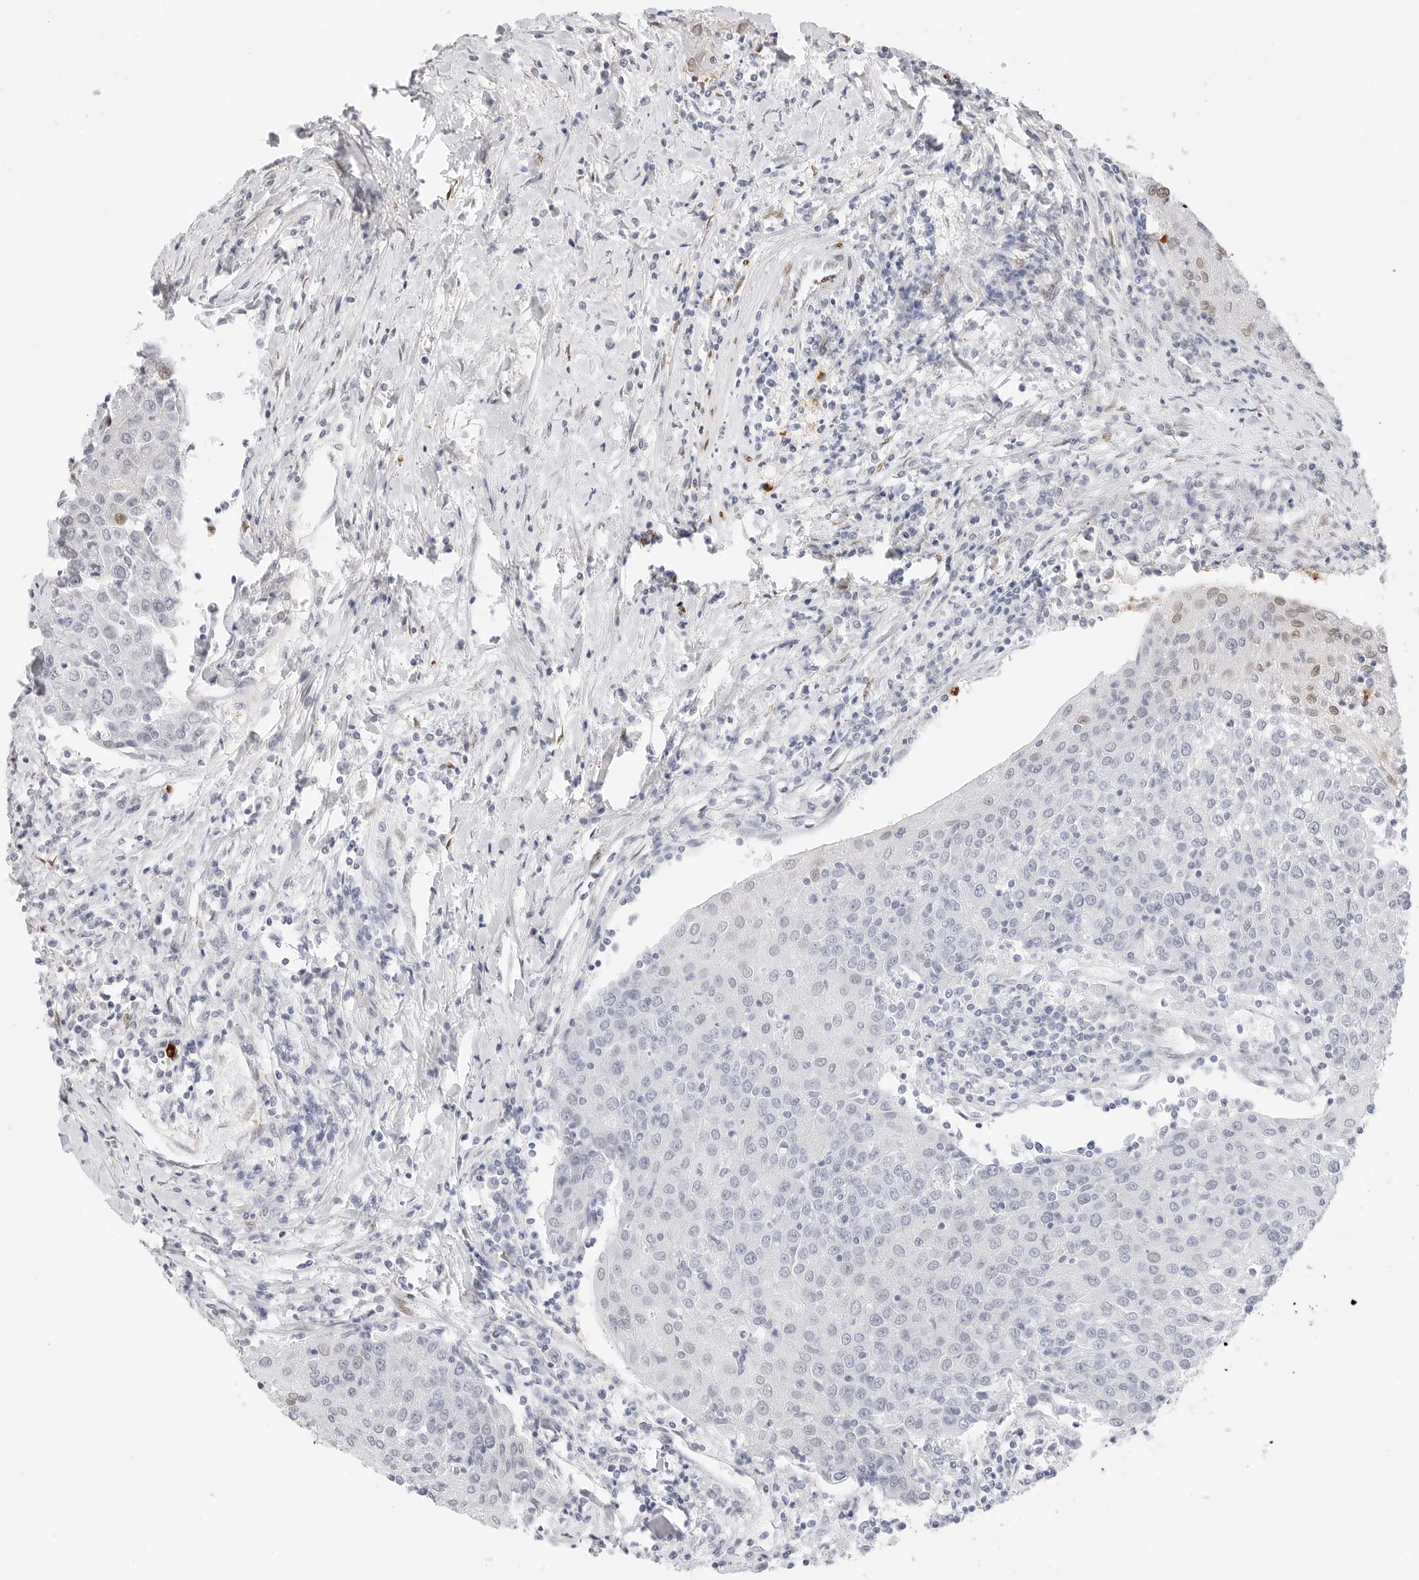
{"staining": {"intensity": "weak", "quantity": "<25%", "location": "nuclear"}, "tissue": "urothelial cancer", "cell_type": "Tumor cells", "image_type": "cancer", "snomed": [{"axis": "morphology", "description": "Urothelial carcinoma, High grade"}, {"axis": "topography", "description": "Urinary bladder"}], "caption": "An image of high-grade urothelial carcinoma stained for a protein displays no brown staining in tumor cells.", "gene": "SPIDR", "patient": {"sex": "female", "age": 85}}